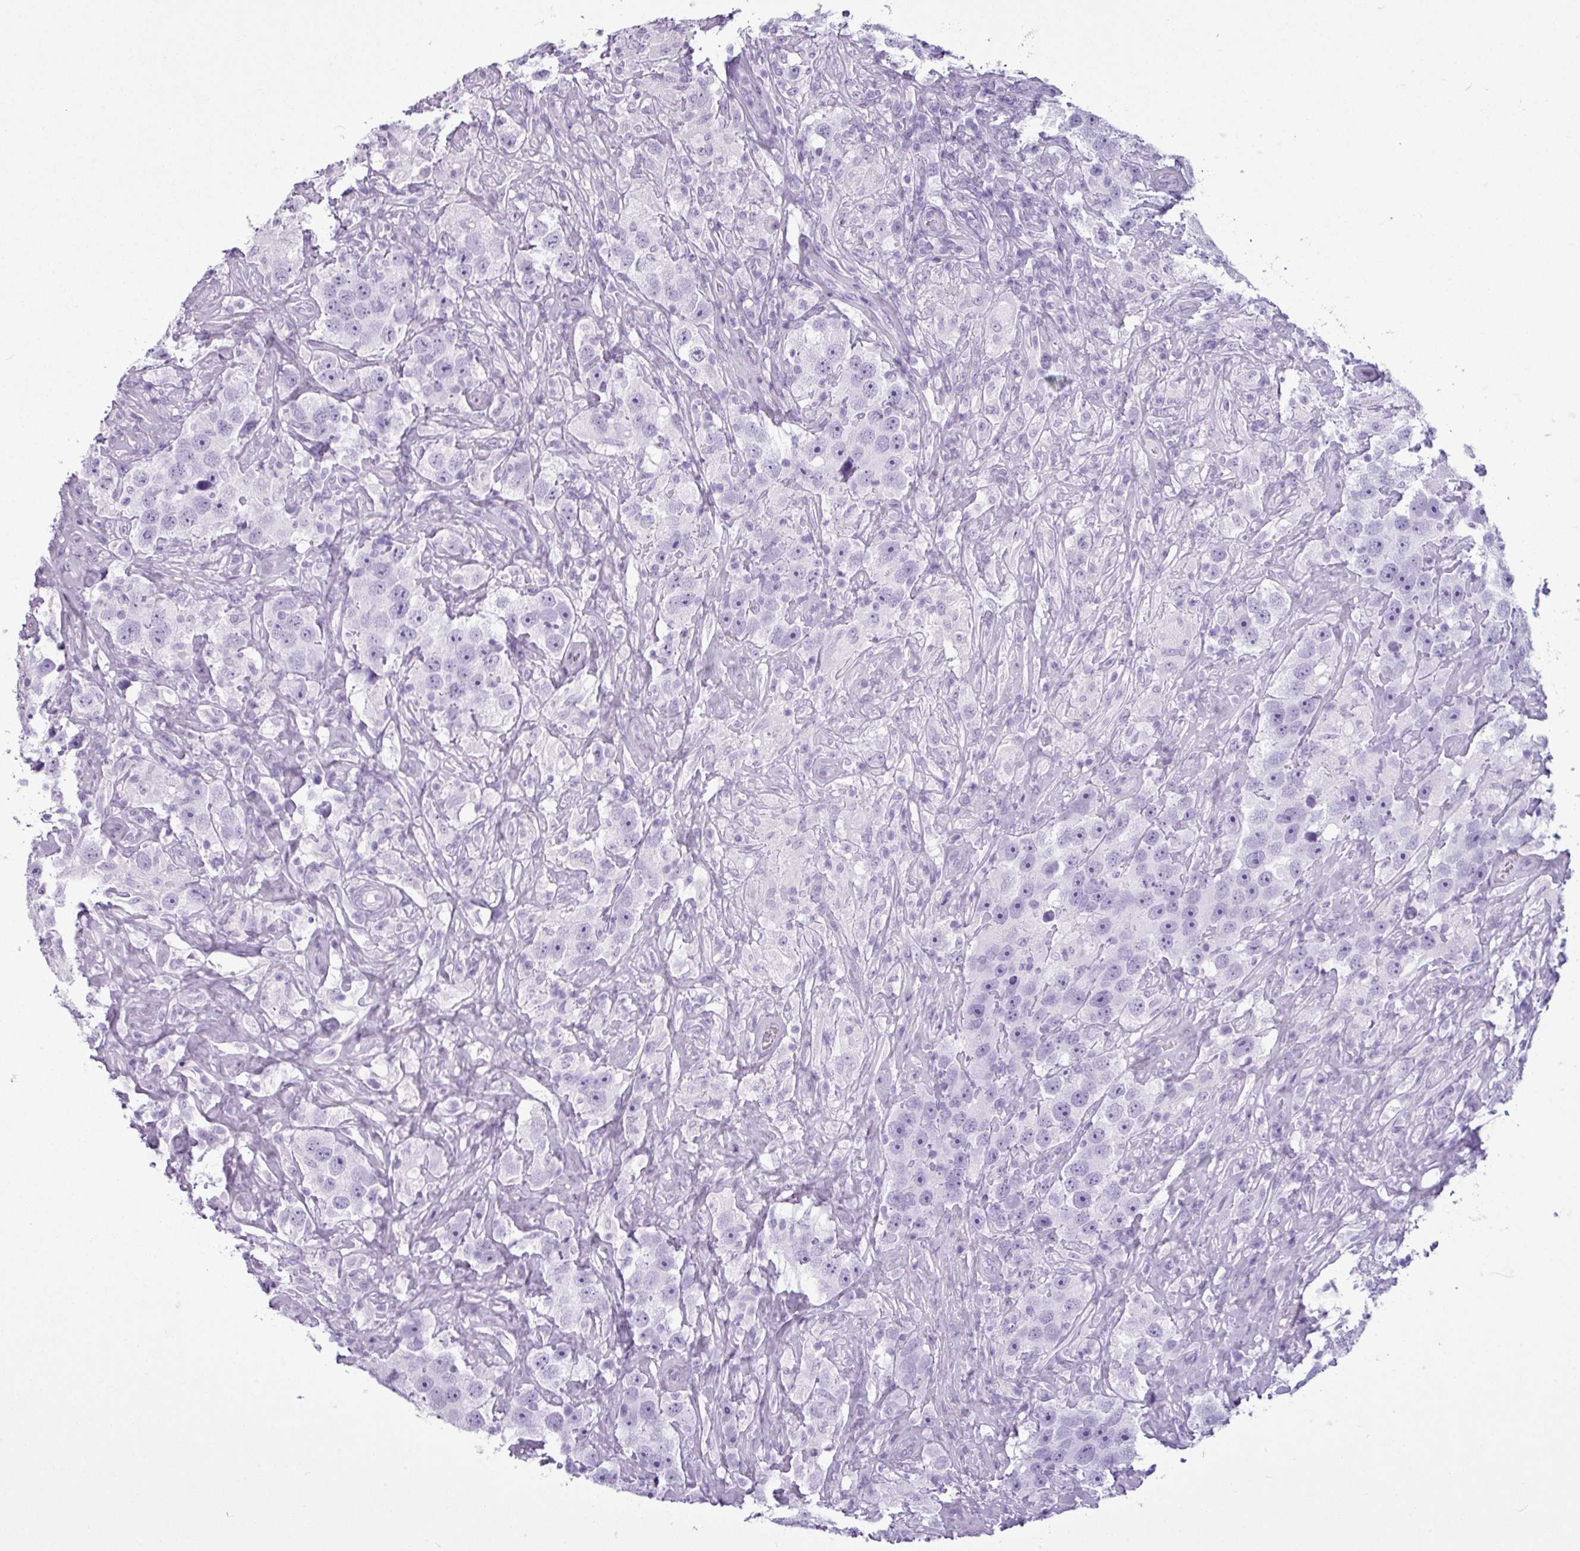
{"staining": {"intensity": "negative", "quantity": "none", "location": "none"}, "tissue": "testis cancer", "cell_type": "Tumor cells", "image_type": "cancer", "snomed": [{"axis": "morphology", "description": "Seminoma, NOS"}, {"axis": "topography", "description": "Testis"}], "caption": "IHC image of human seminoma (testis) stained for a protein (brown), which displays no staining in tumor cells.", "gene": "AMY1B", "patient": {"sex": "male", "age": 49}}